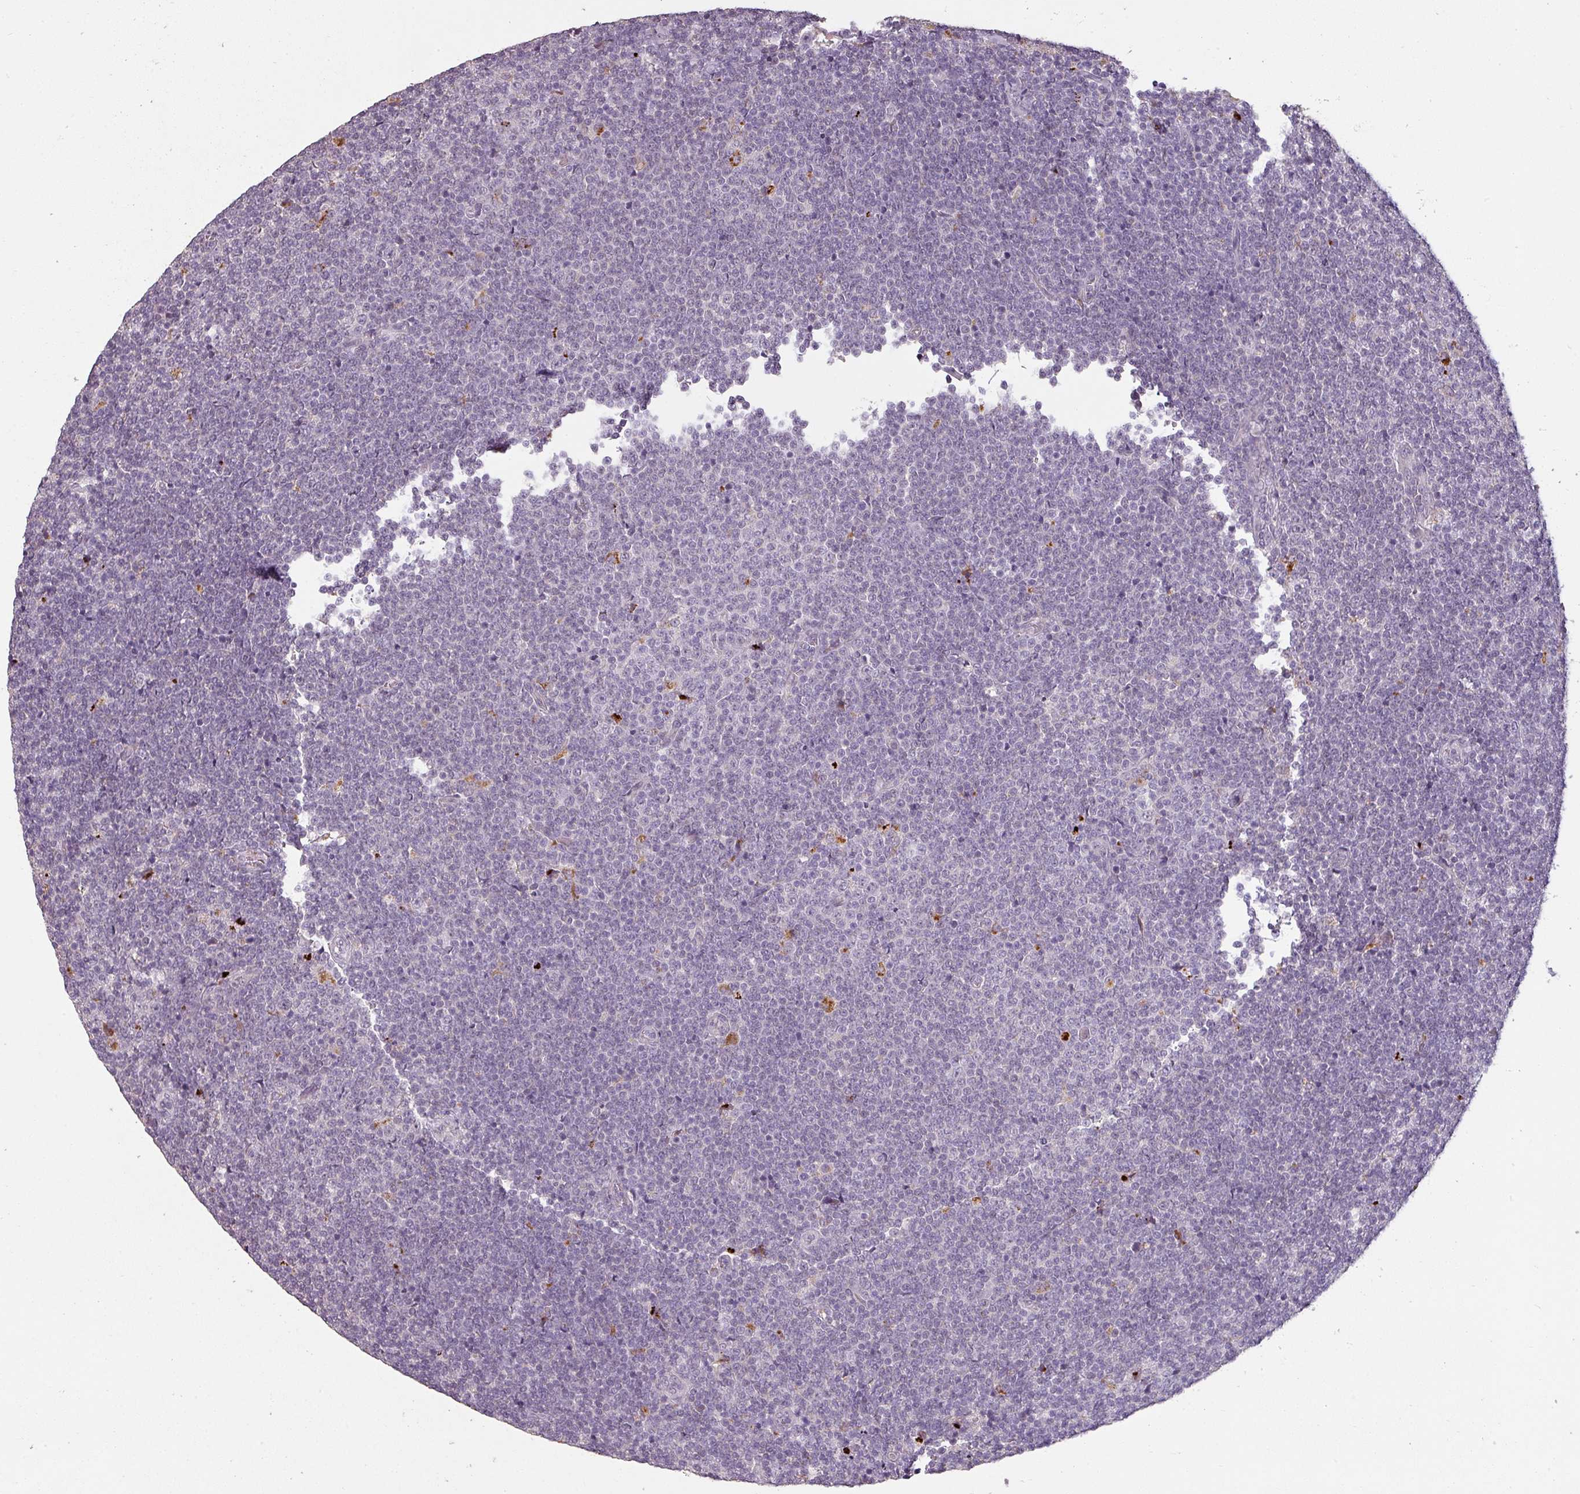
{"staining": {"intensity": "negative", "quantity": "none", "location": "none"}, "tissue": "lymphoma", "cell_type": "Tumor cells", "image_type": "cancer", "snomed": [{"axis": "morphology", "description": "Malignant lymphoma, non-Hodgkin's type, Low grade"}, {"axis": "topography", "description": "Lymph node"}], "caption": "The IHC micrograph has no significant positivity in tumor cells of malignant lymphoma, non-Hodgkin's type (low-grade) tissue.", "gene": "LYPLA1", "patient": {"sex": "male", "age": 48}}